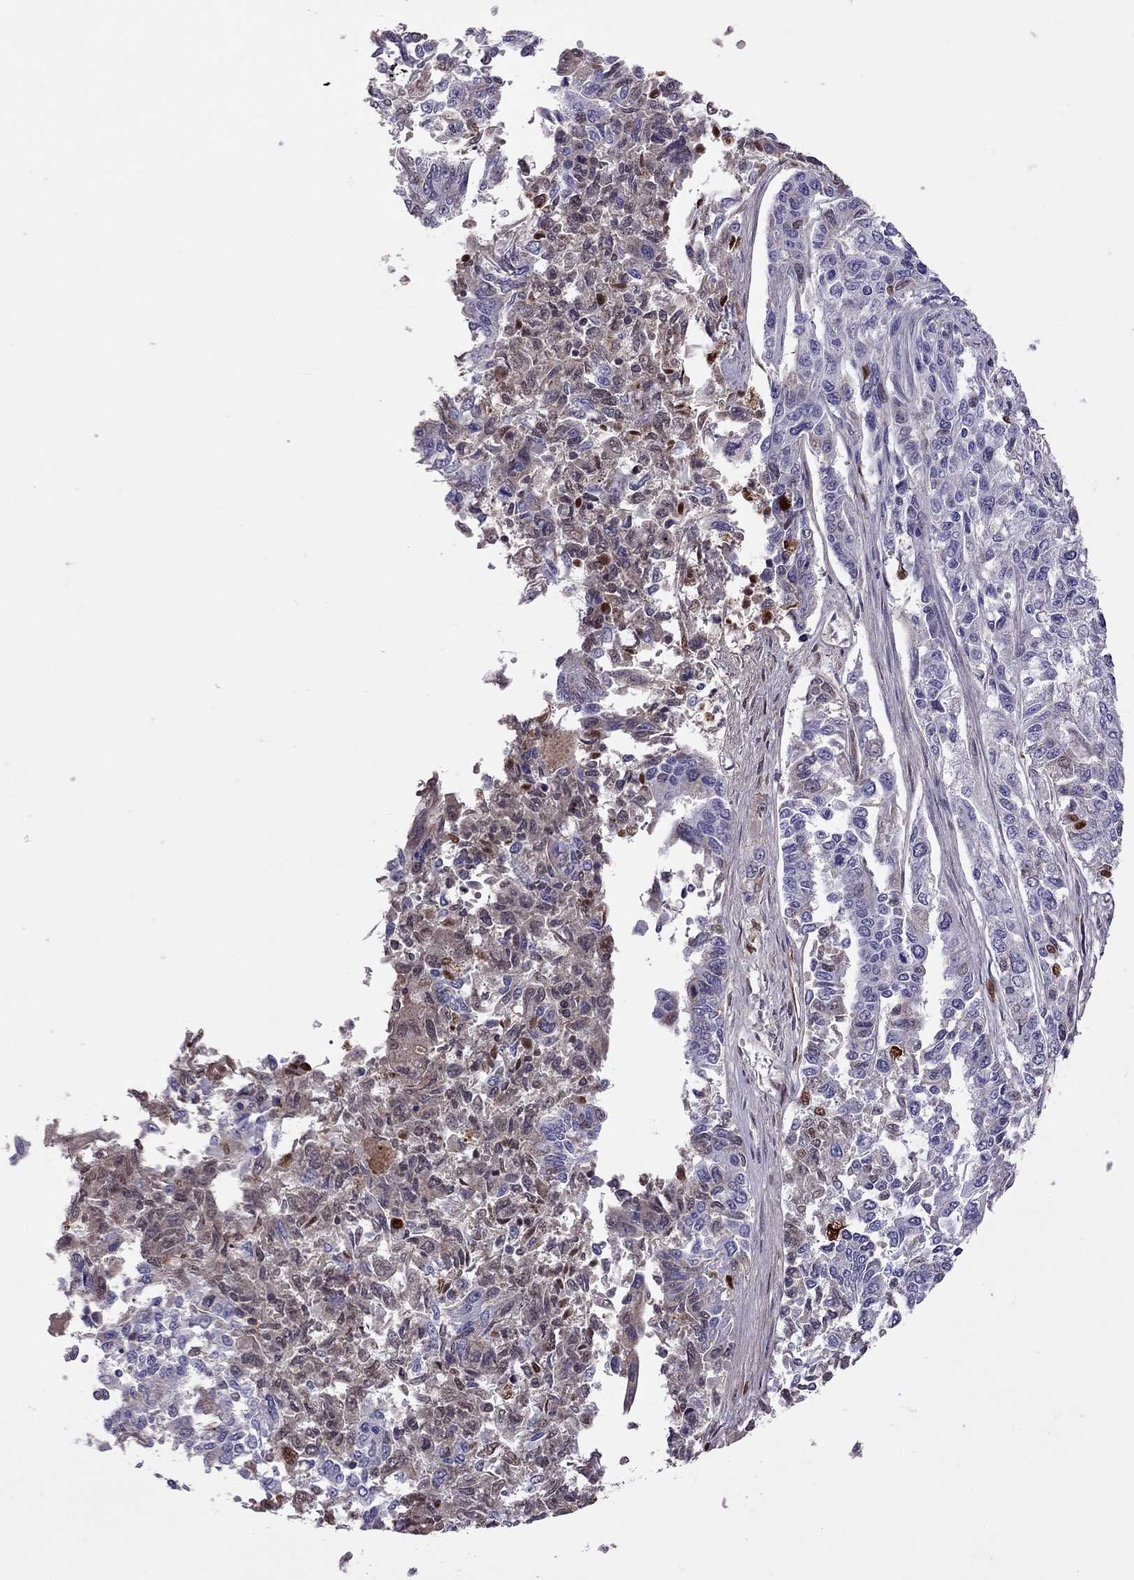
{"staining": {"intensity": "negative", "quantity": "none", "location": "none"}, "tissue": "endometrial cancer", "cell_type": "Tumor cells", "image_type": "cancer", "snomed": [{"axis": "morphology", "description": "Adenocarcinoma, NOS"}, {"axis": "topography", "description": "Uterus"}], "caption": "Immunohistochemistry (IHC) of human adenocarcinoma (endometrial) displays no staining in tumor cells.", "gene": "SERPINA3", "patient": {"sex": "female", "age": 59}}